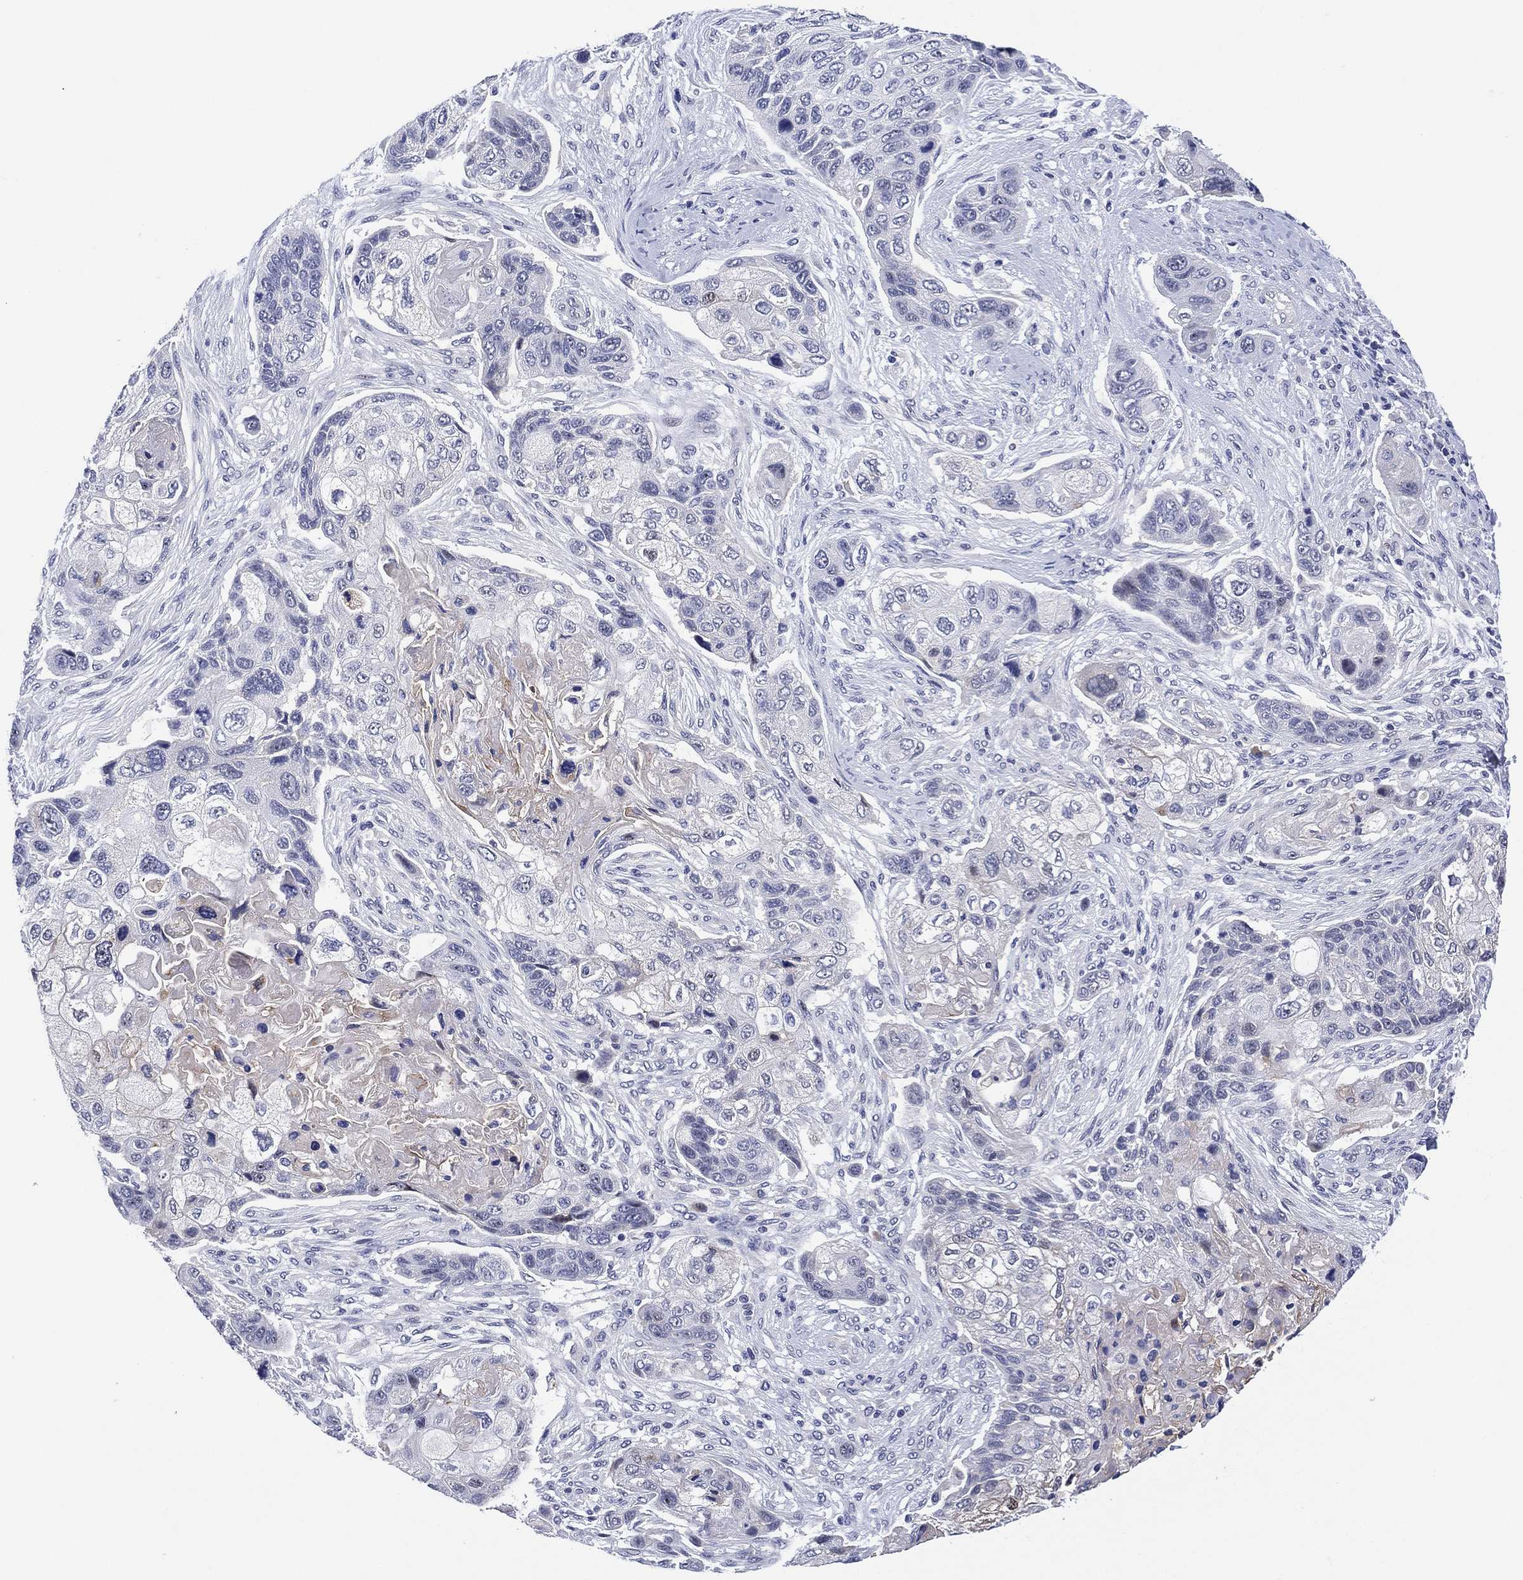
{"staining": {"intensity": "negative", "quantity": "none", "location": "none"}, "tissue": "lung cancer", "cell_type": "Tumor cells", "image_type": "cancer", "snomed": [{"axis": "morphology", "description": "Squamous cell carcinoma, NOS"}, {"axis": "topography", "description": "Lung"}], "caption": "This micrograph is of squamous cell carcinoma (lung) stained with immunohistochemistry (IHC) to label a protein in brown with the nuclei are counter-stained blue. There is no expression in tumor cells. (IHC, brightfield microscopy, high magnification).", "gene": "CLIP3", "patient": {"sex": "male", "age": 69}}